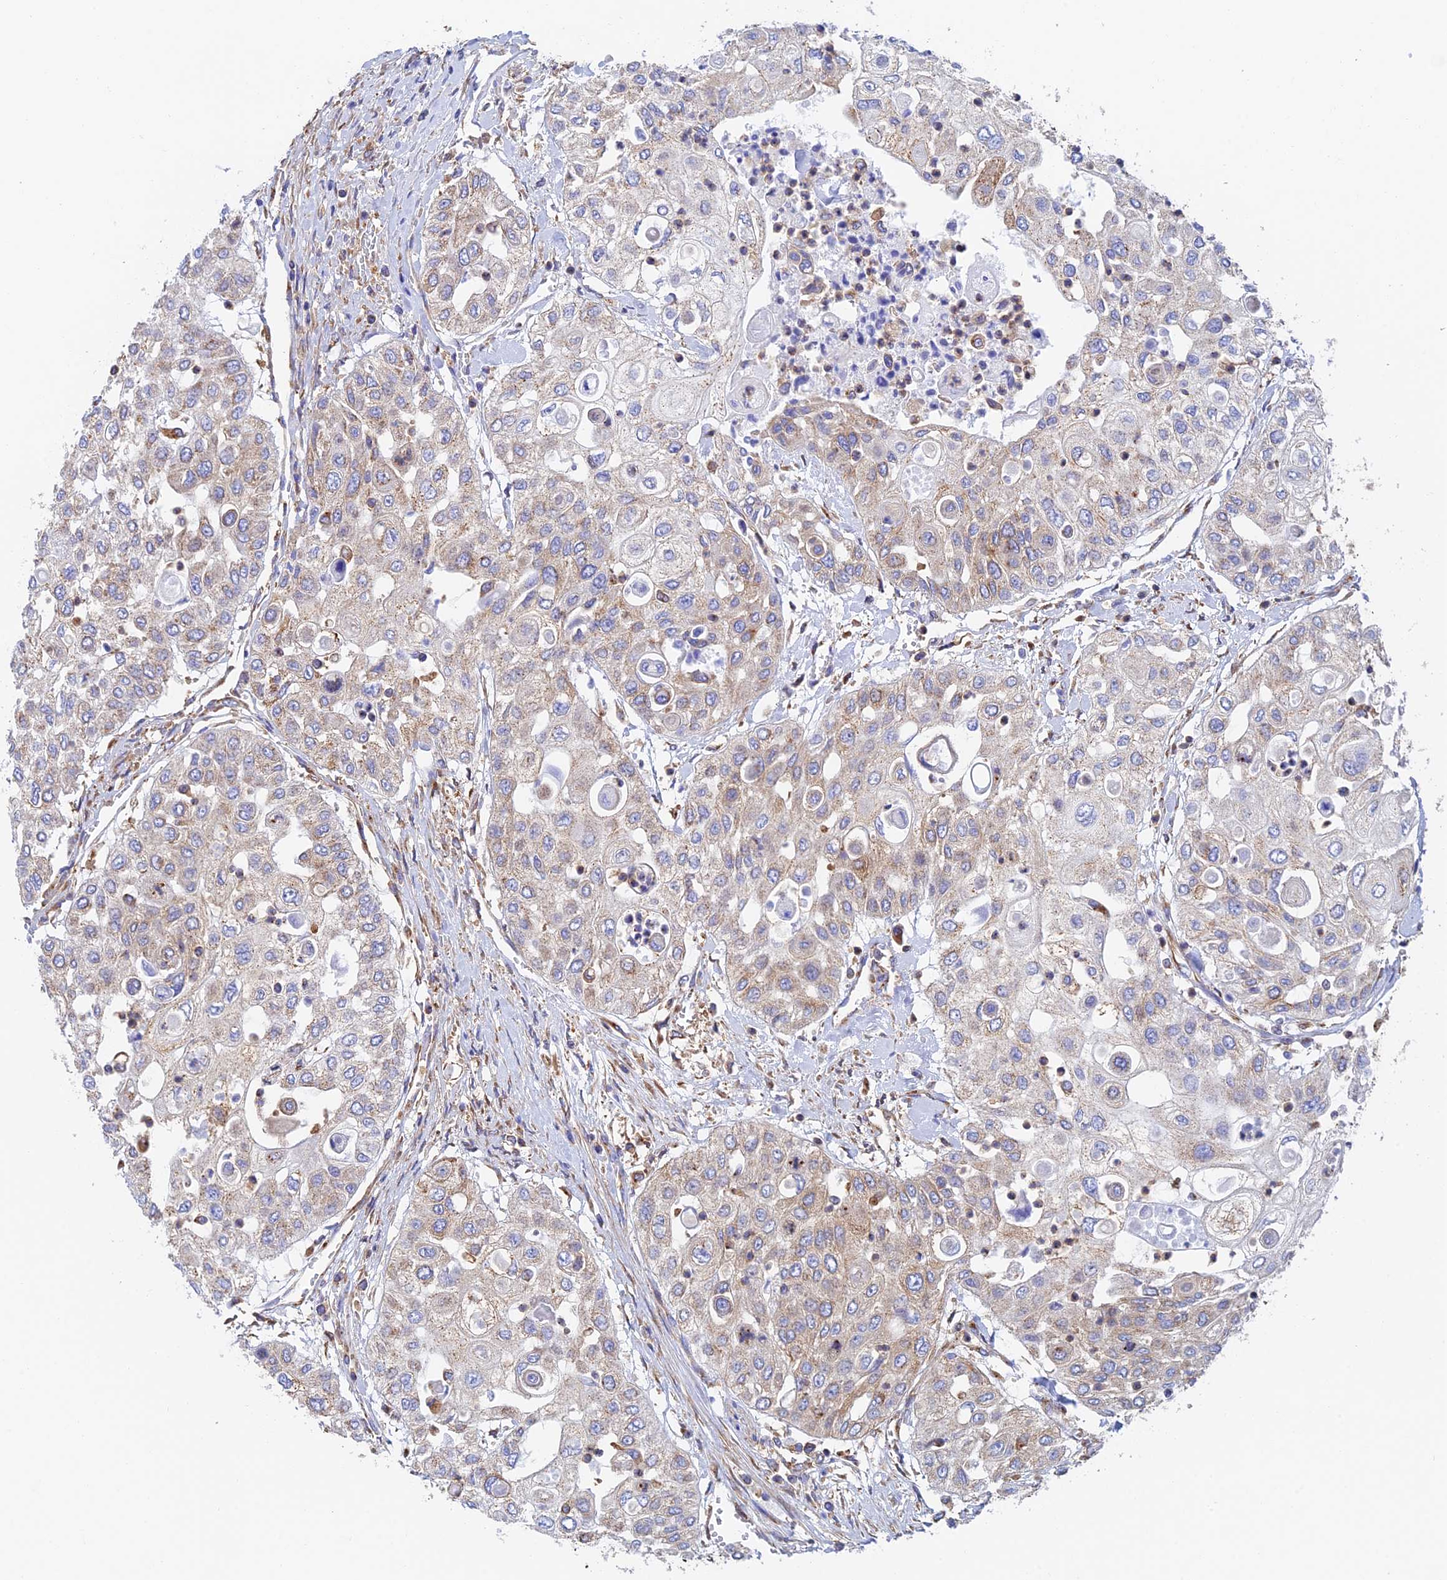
{"staining": {"intensity": "weak", "quantity": "<25%", "location": "cytoplasmic/membranous"}, "tissue": "urothelial cancer", "cell_type": "Tumor cells", "image_type": "cancer", "snomed": [{"axis": "morphology", "description": "Urothelial carcinoma, High grade"}, {"axis": "topography", "description": "Urinary bladder"}], "caption": "High magnification brightfield microscopy of urothelial cancer stained with DAB (3,3'-diaminobenzidine) (brown) and counterstained with hematoxylin (blue): tumor cells show no significant expression.", "gene": "DCTN2", "patient": {"sex": "female", "age": 79}}